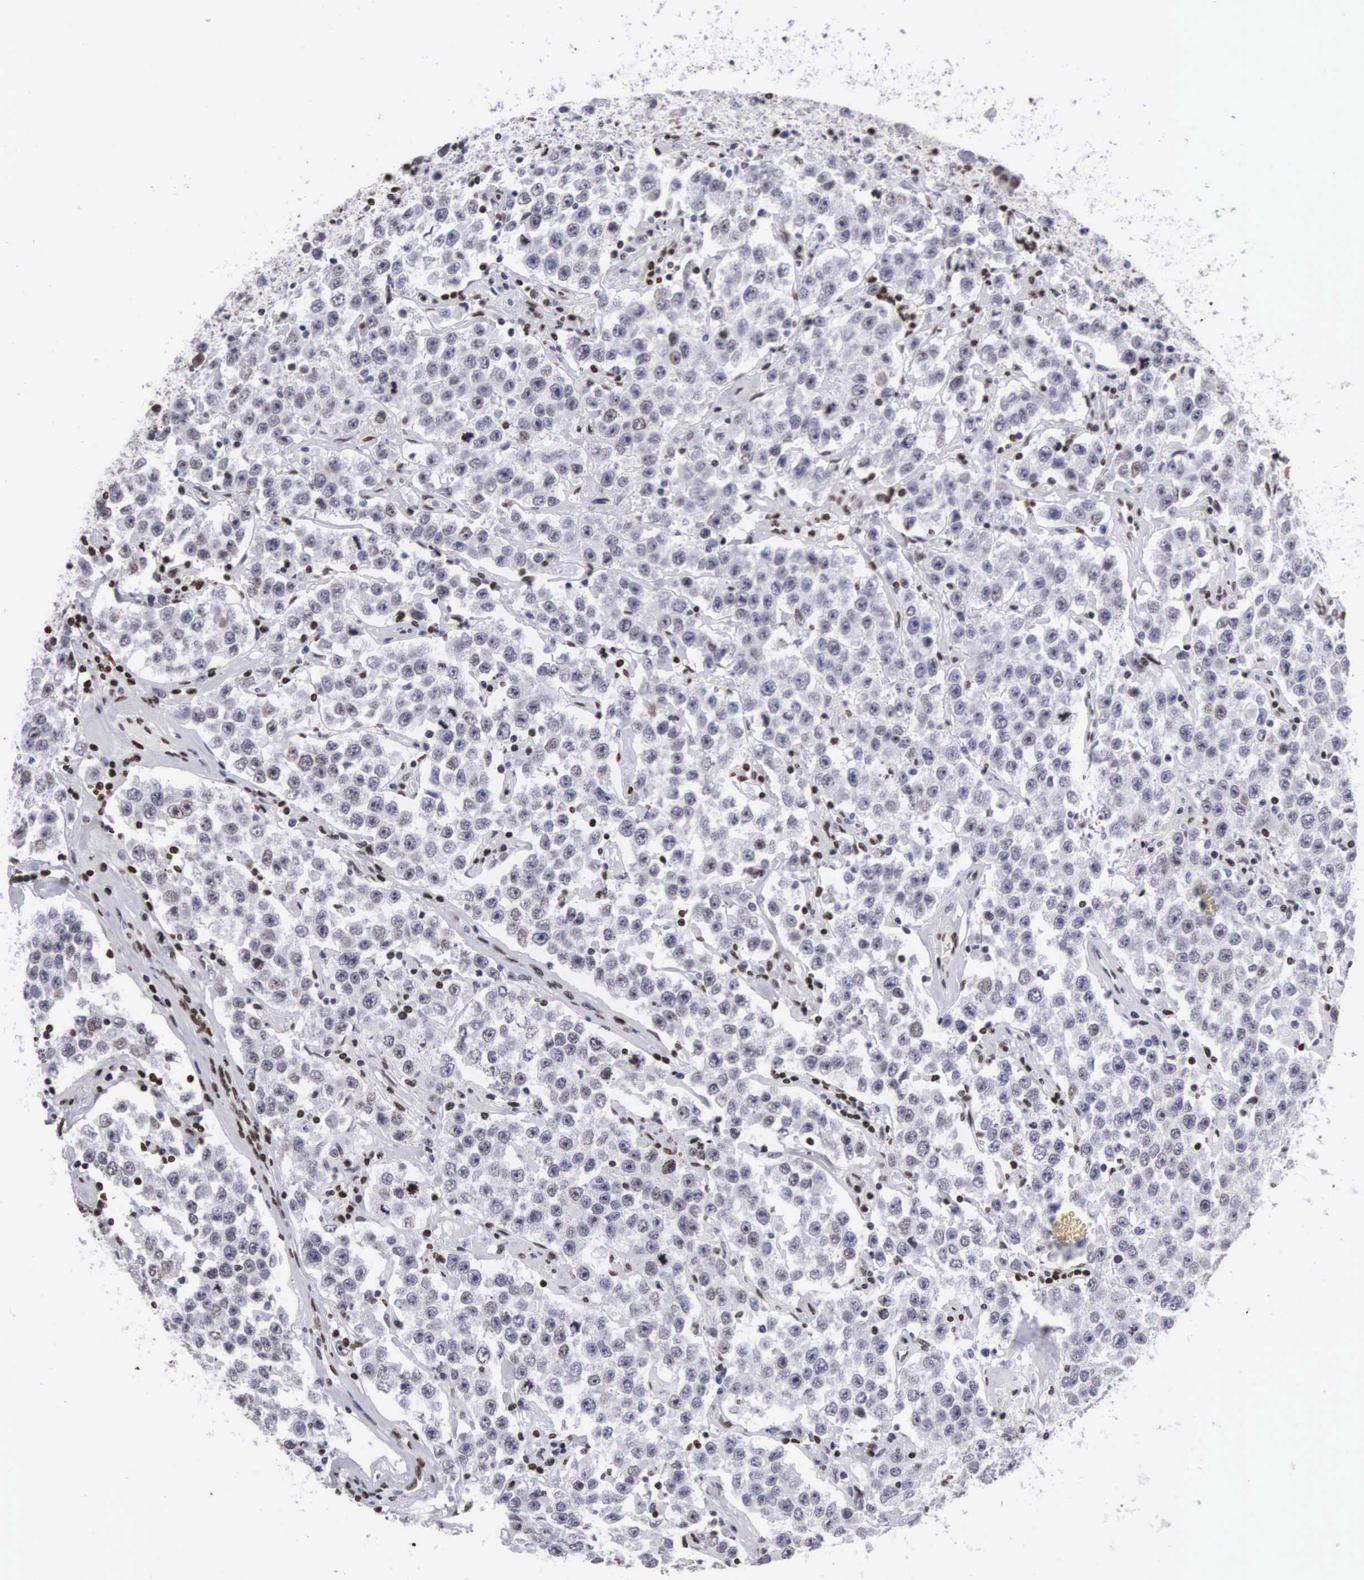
{"staining": {"intensity": "weak", "quantity": "25%-75%", "location": "nuclear"}, "tissue": "testis cancer", "cell_type": "Tumor cells", "image_type": "cancer", "snomed": [{"axis": "morphology", "description": "Seminoma, NOS"}, {"axis": "topography", "description": "Testis"}], "caption": "Immunohistochemical staining of testis cancer reveals low levels of weak nuclear staining in about 25%-75% of tumor cells. (brown staining indicates protein expression, while blue staining denotes nuclei).", "gene": "MECP2", "patient": {"sex": "male", "age": 52}}